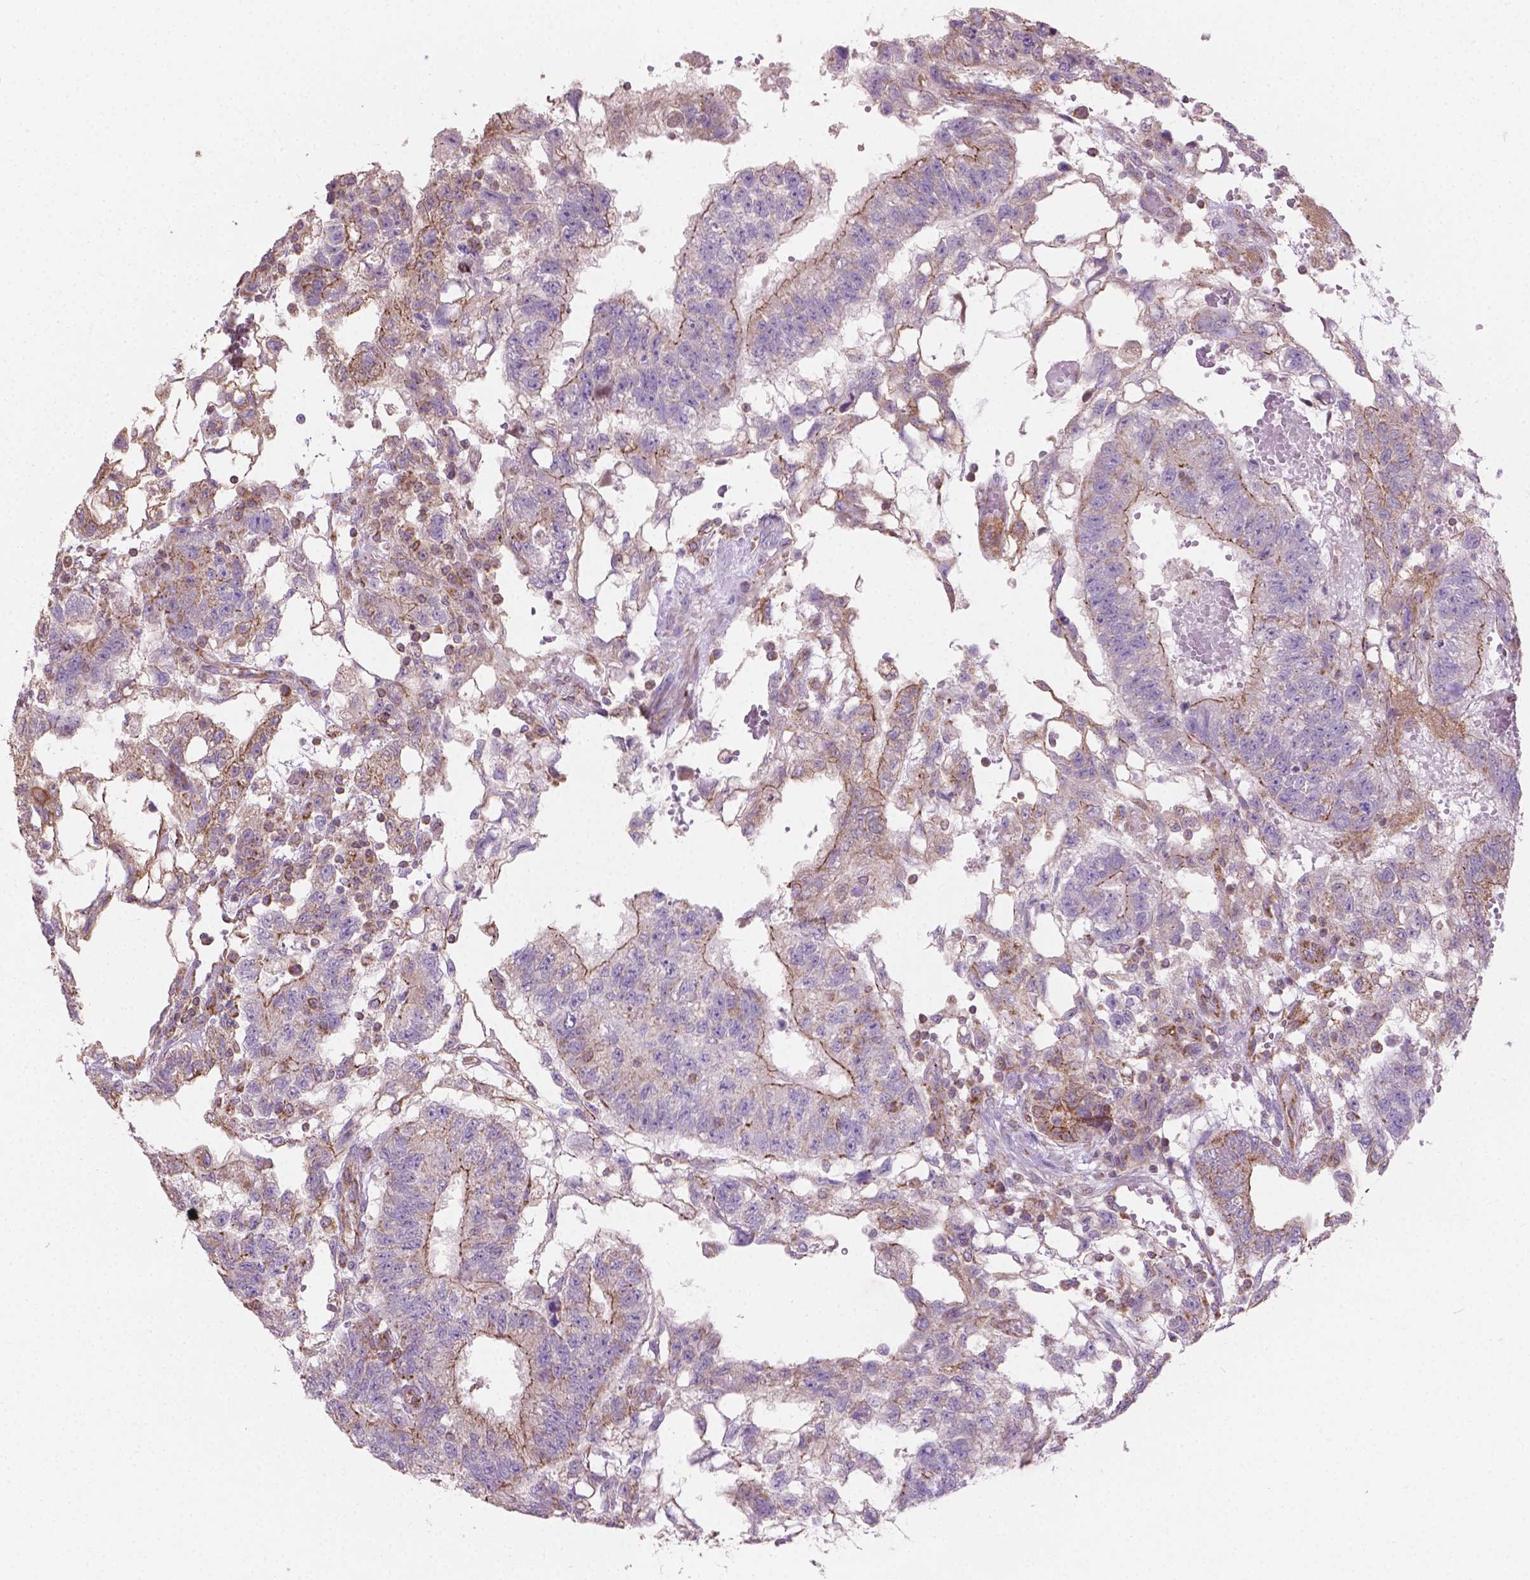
{"staining": {"intensity": "negative", "quantity": "none", "location": "none"}, "tissue": "testis cancer", "cell_type": "Tumor cells", "image_type": "cancer", "snomed": [{"axis": "morphology", "description": "Carcinoma, Embryonal, NOS"}, {"axis": "topography", "description": "Testis"}], "caption": "IHC image of neoplastic tissue: testis cancer (embryonal carcinoma) stained with DAB shows no significant protein positivity in tumor cells.", "gene": "TCAF1", "patient": {"sex": "male", "age": 32}}